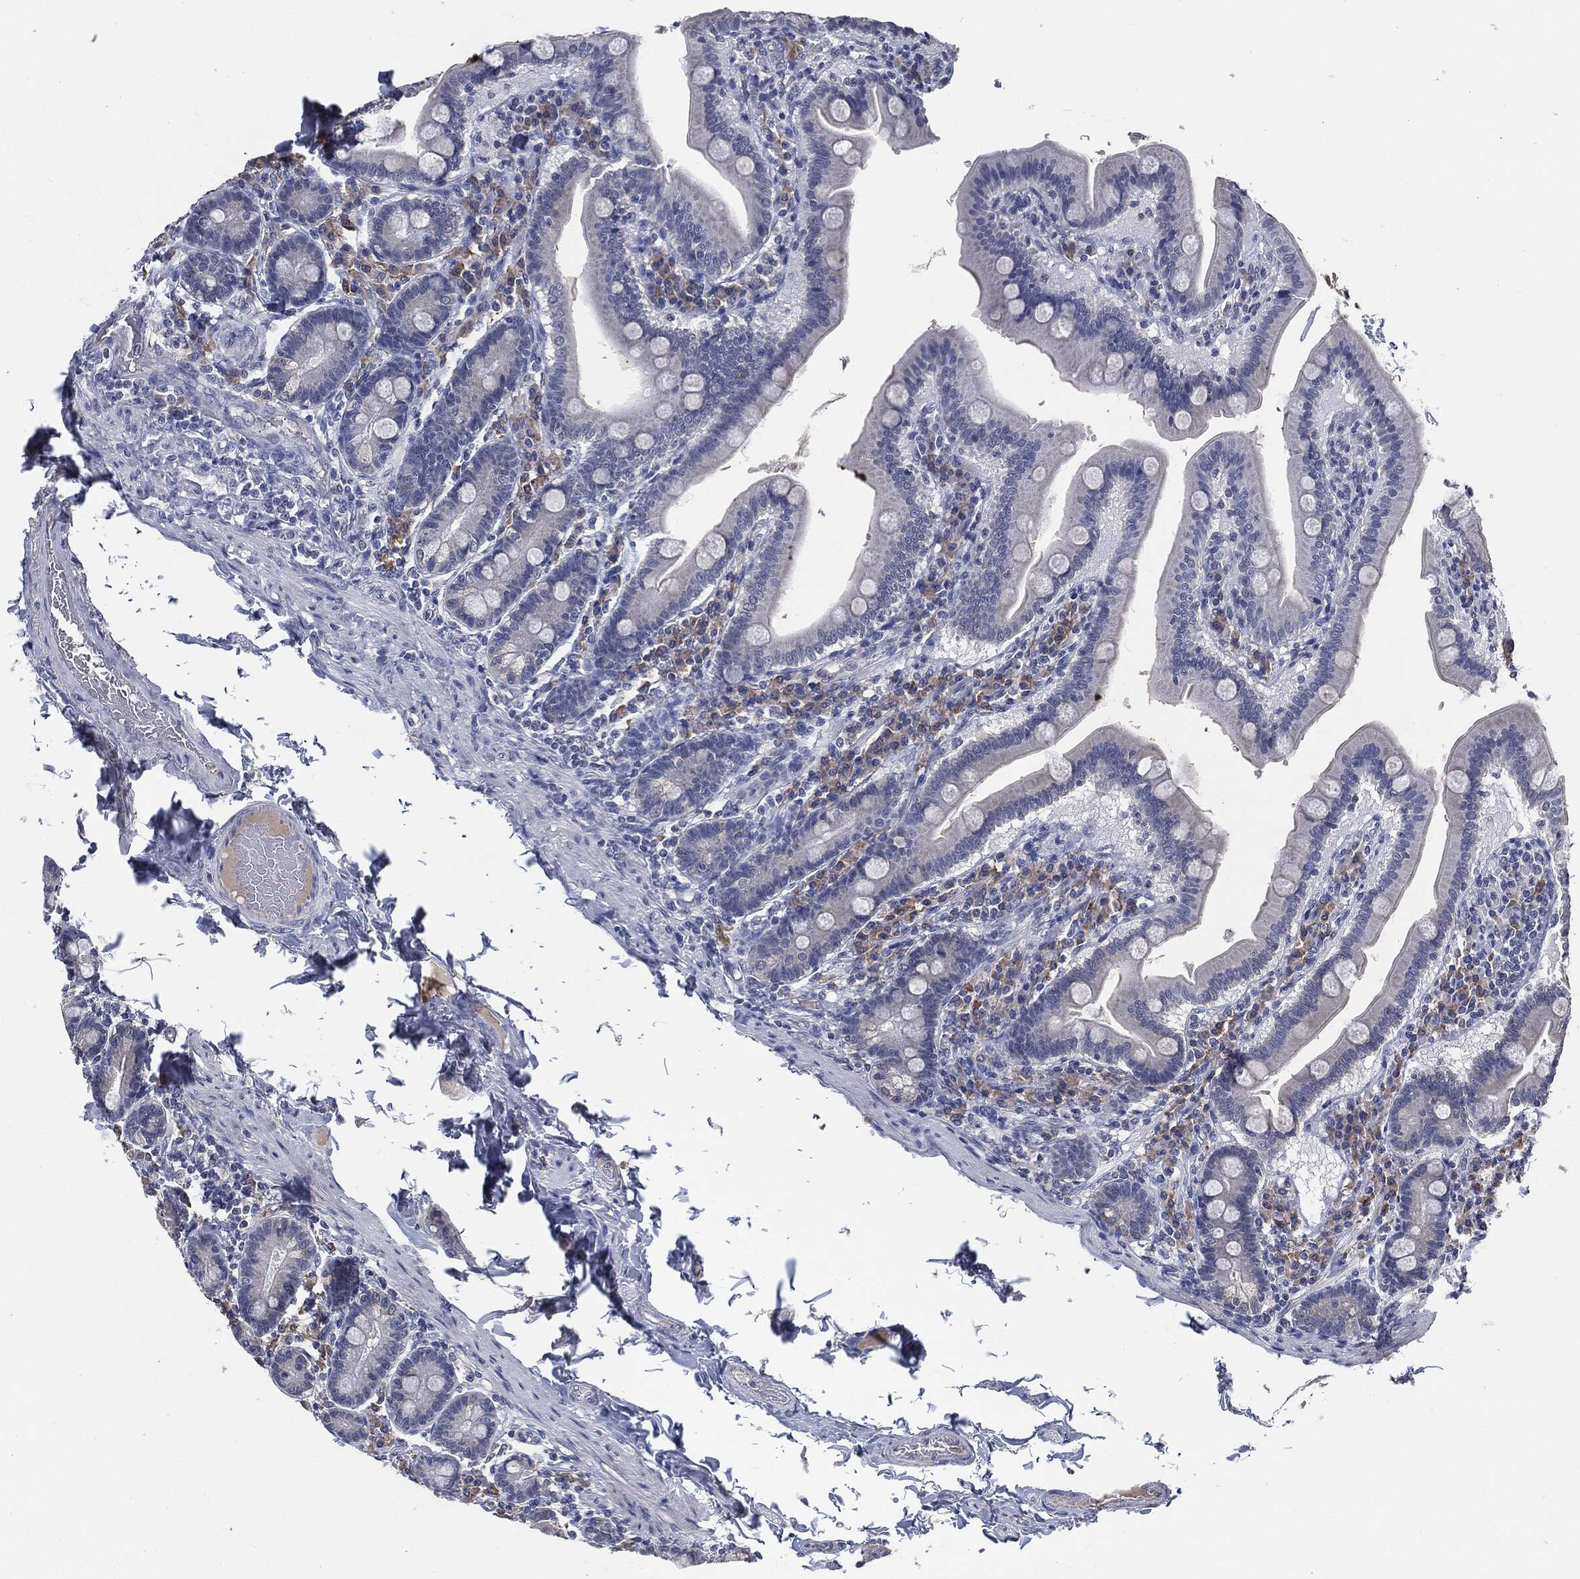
{"staining": {"intensity": "negative", "quantity": "none", "location": "none"}, "tissue": "small intestine", "cell_type": "Glandular cells", "image_type": "normal", "snomed": [{"axis": "morphology", "description": "Normal tissue, NOS"}, {"axis": "topography", "description": "Small intestine"}], "caption": "Immunohistochemistry (IHC) image of benign small intestine: human small intestine stained with DAB (3,3'-diaminobenzidine) displays no significant protein positivity in glandular cells. (DAB immunohistochemistry (IHC) with hematoxylin counter stain).", "gene": "IL2RG", "patient": {"sex": "male", "age": 66}}